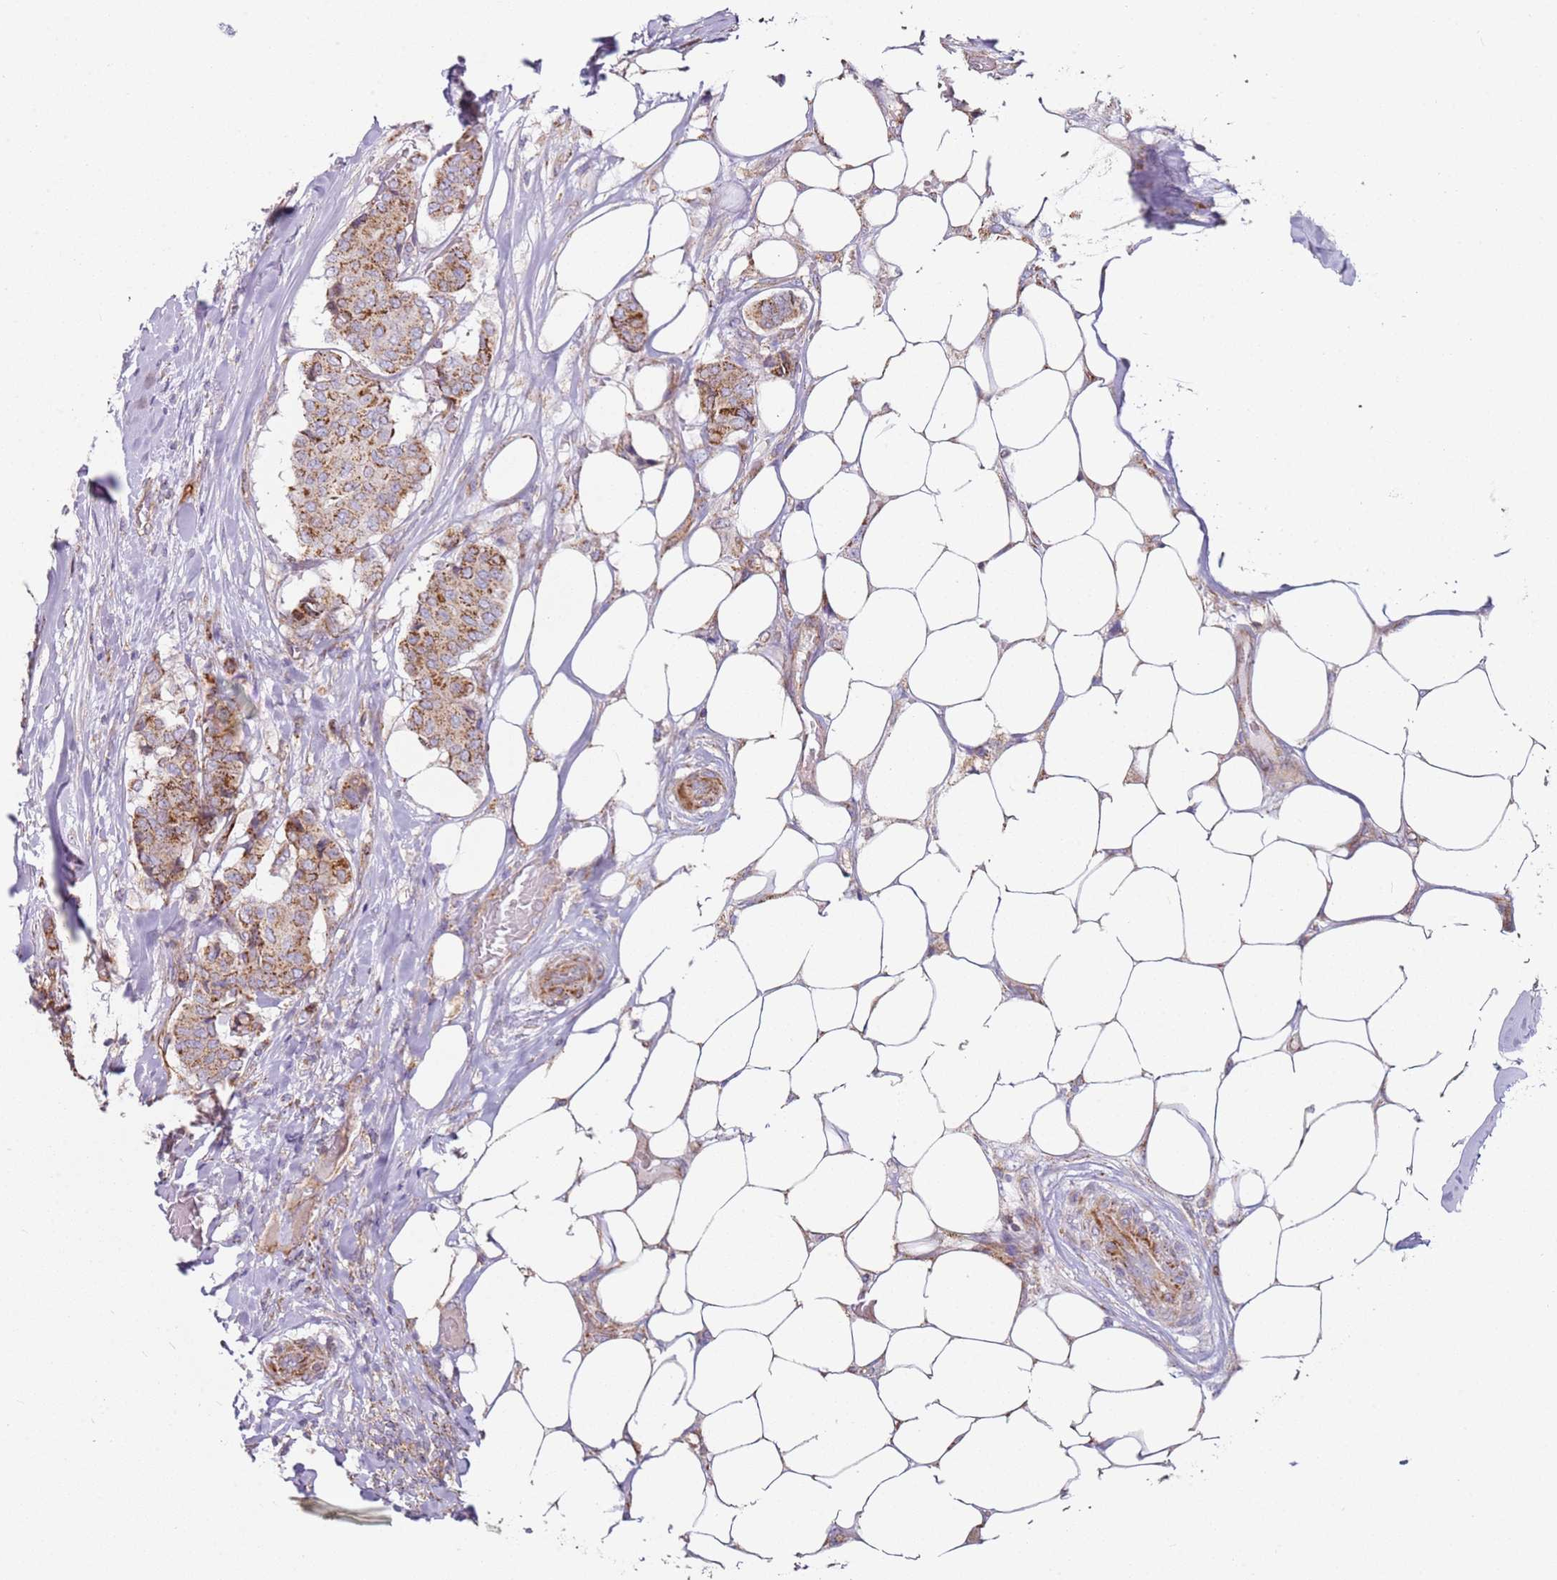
{"staining": {"intensity": "moderate", "quantity": ">75%", "location": "cytoplasmic/membranous"}, "tissue": "breast cancer", "cell_type": "Tumor cells", "image_type": "cancer", "snomed": [{"axis": "morphology", "description": "Duct carcinoma"}, {"axis": "topography", "description": "Breast"}], "caption": "Breast cancer (intraductal carcinoma) was stained to show a protein in brown. There is medium levels of moderate cytoplasmic/membranous positivity in about >75% of tumor cells.", "gene": "ALS2", "patient": {"sex": "female", "age": 75}}